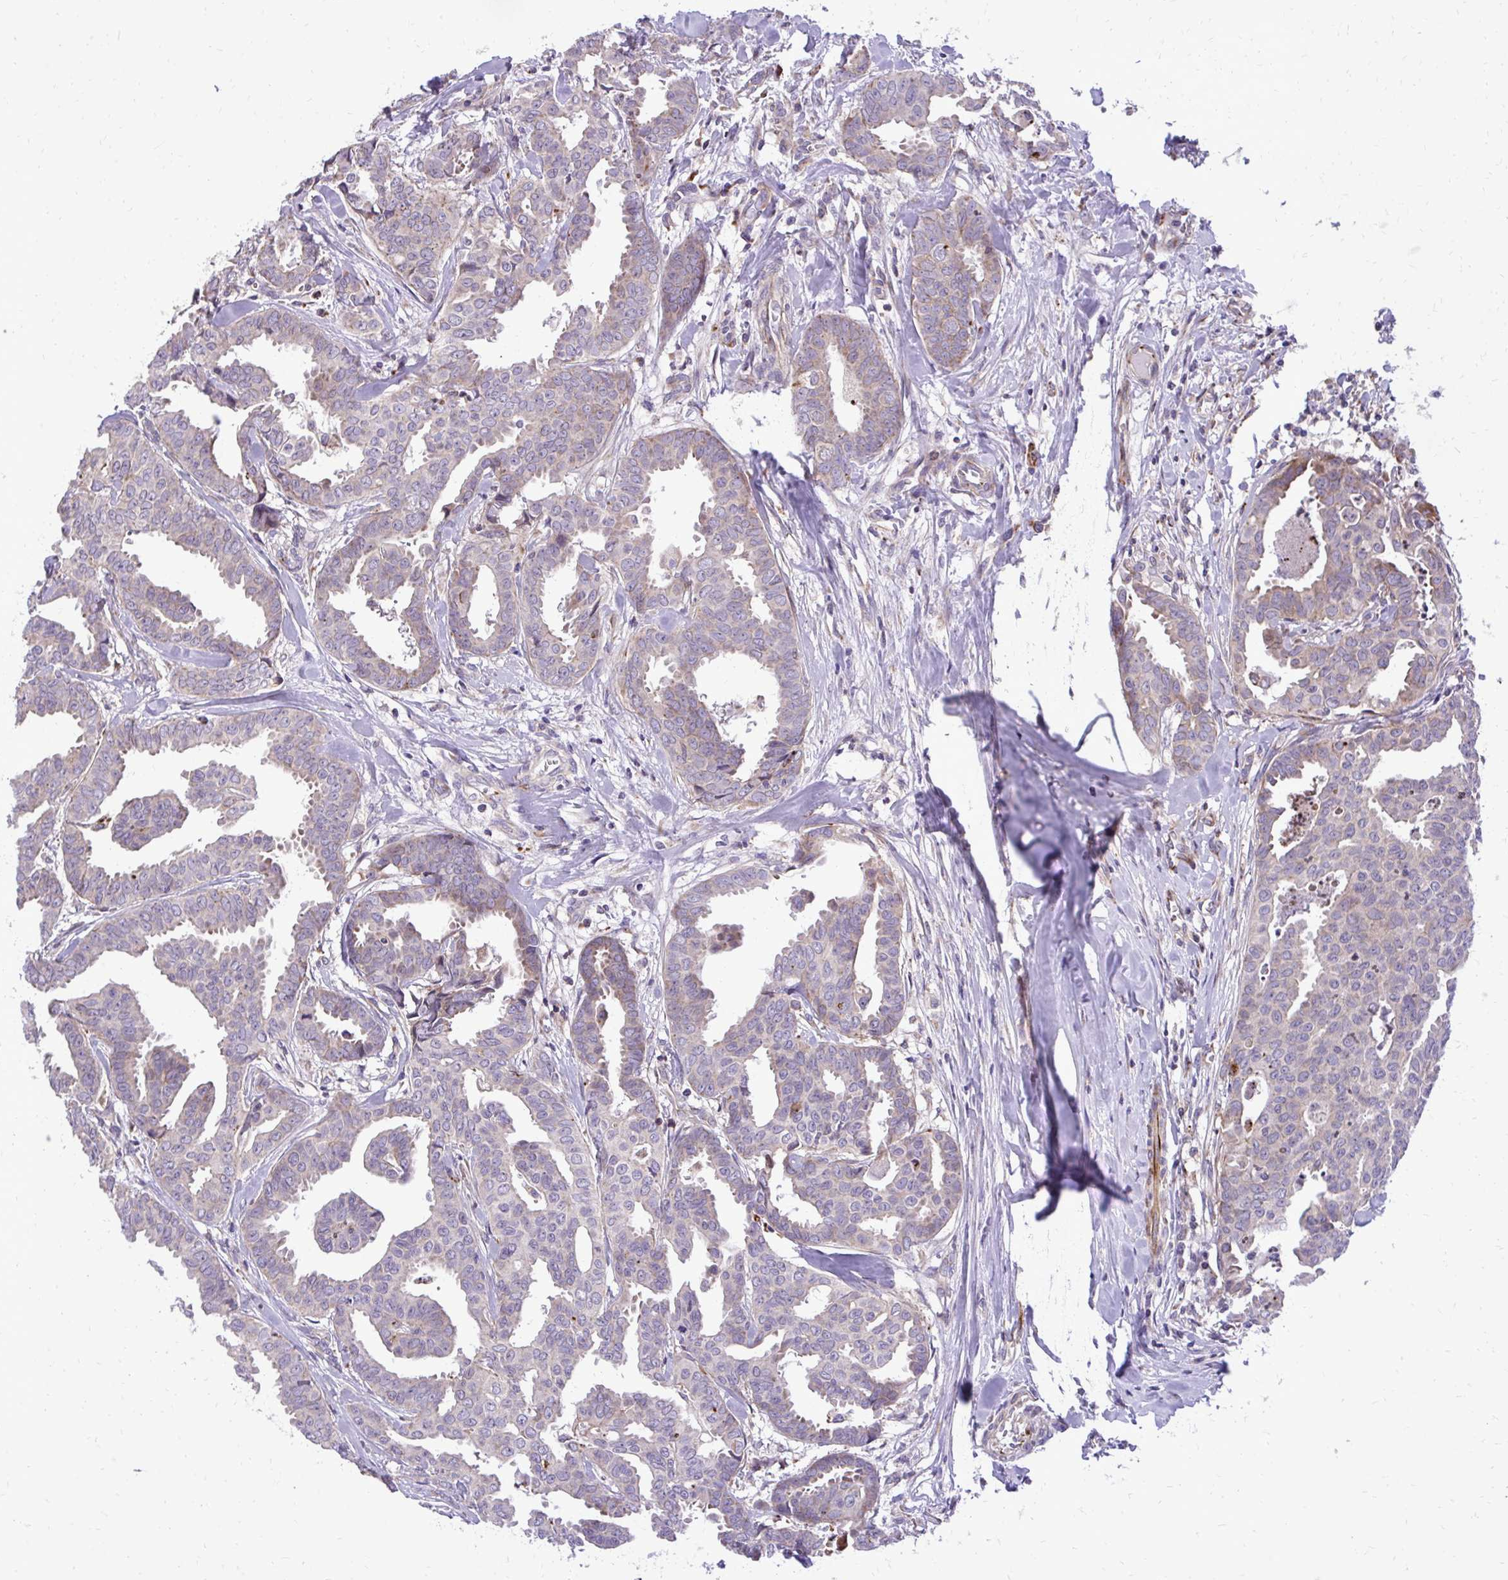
{"staining": {"intensity": "weak", "quantity": "<25%", "location": "cytoplasmic/membranous"}, "tissue": "breast cancer", "cell_type": "Tumor cells", "image_type": "cancer", "snomed": [{"axis": "morphology", "description": "Duct carcinoma"}, {"axis": "topography", "description": "Breast"}], "caption": "Tumor cells are negative for protein expression in human breast cancer.", "gene": "ABCC3", "patient": {"sex": "female", "age": 45}}